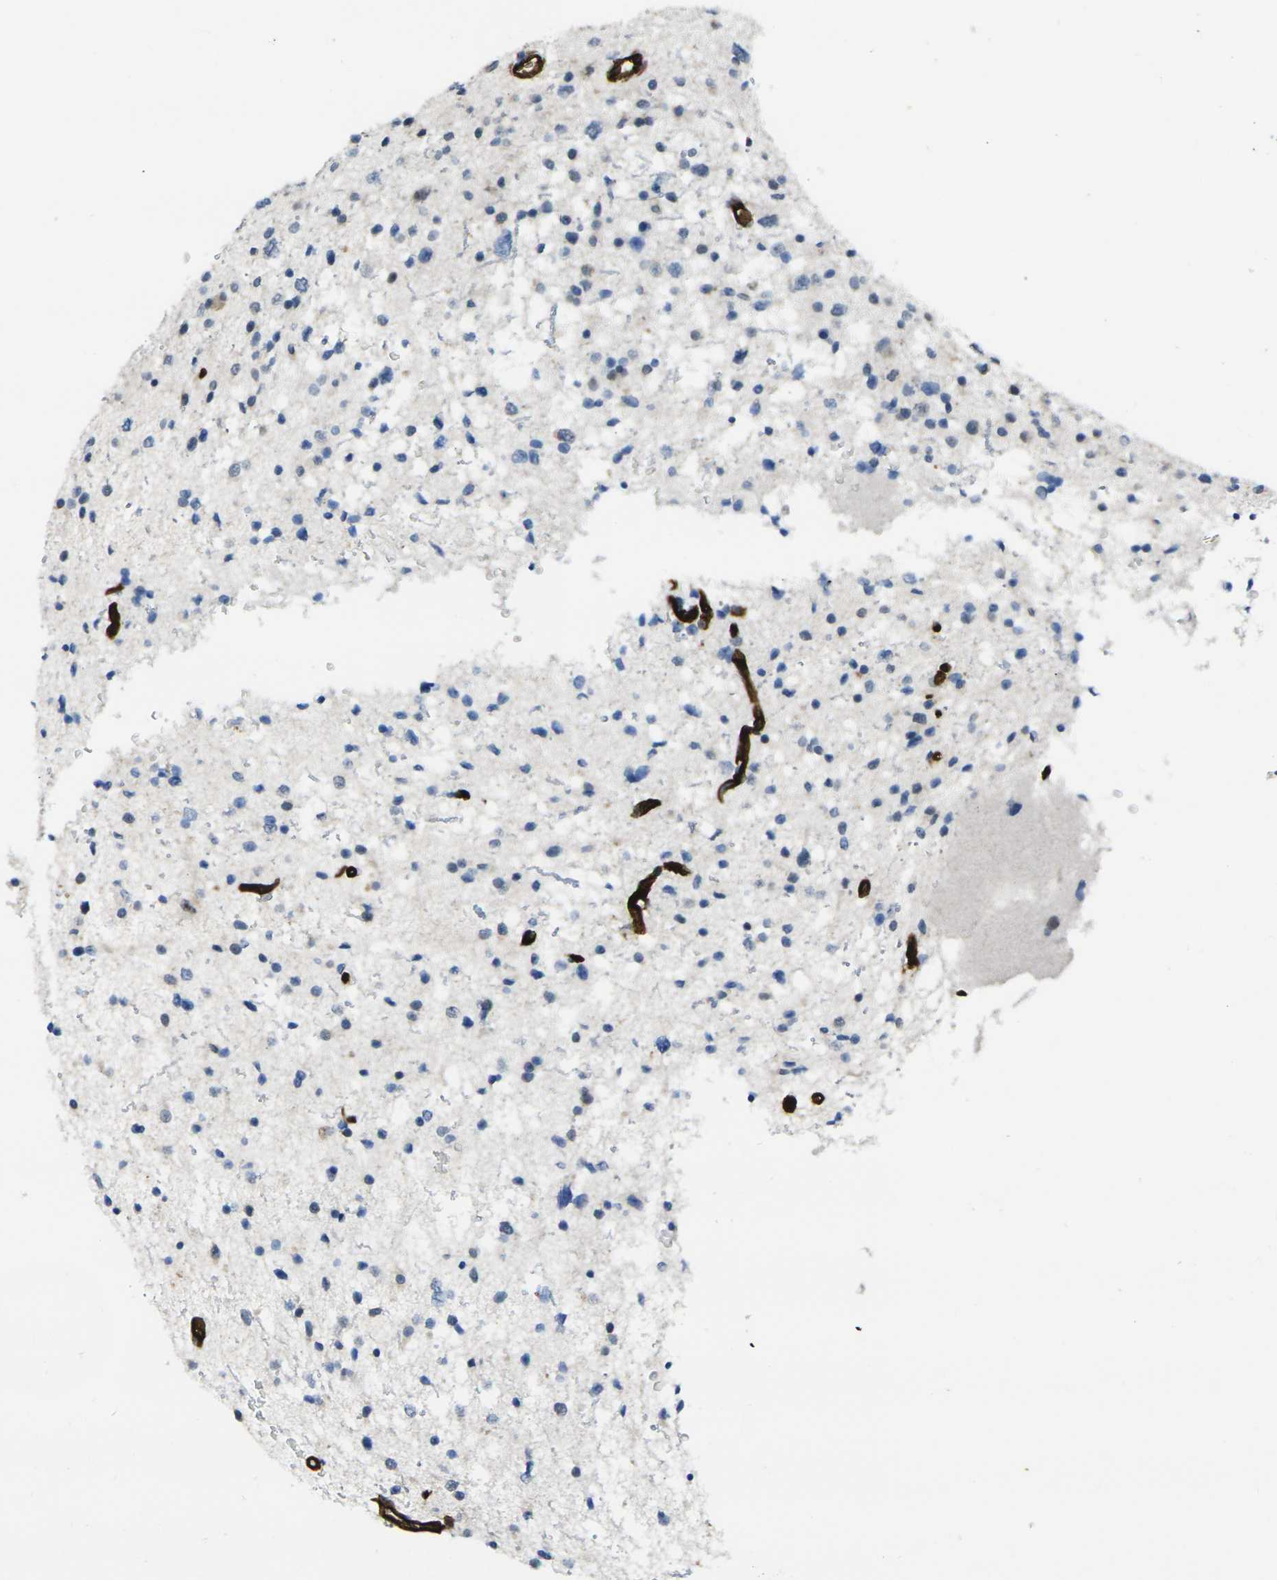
{"staining": {"intensity": "negative", "quantity": "none", "location": "none"}, "tissue": "glioma", "cell_type": "Tumor cells", "image_type": "cancer", "snomed": [{"axis": "morphology", "description": "Glioma, malignant, Low grade"}, {"axis": "topography", "description": "Brain"}], "caption": "DAB (3,3'-diaminobenzidine) immunohistochemical staining of glioma displays no significant staining in tumor cells. (DAB (3,3'-diaminobenzidine) immunohistochemistry, high magnification).", "gene": "HSPA12B", "patient": {"sex": "female", "age": 37}}